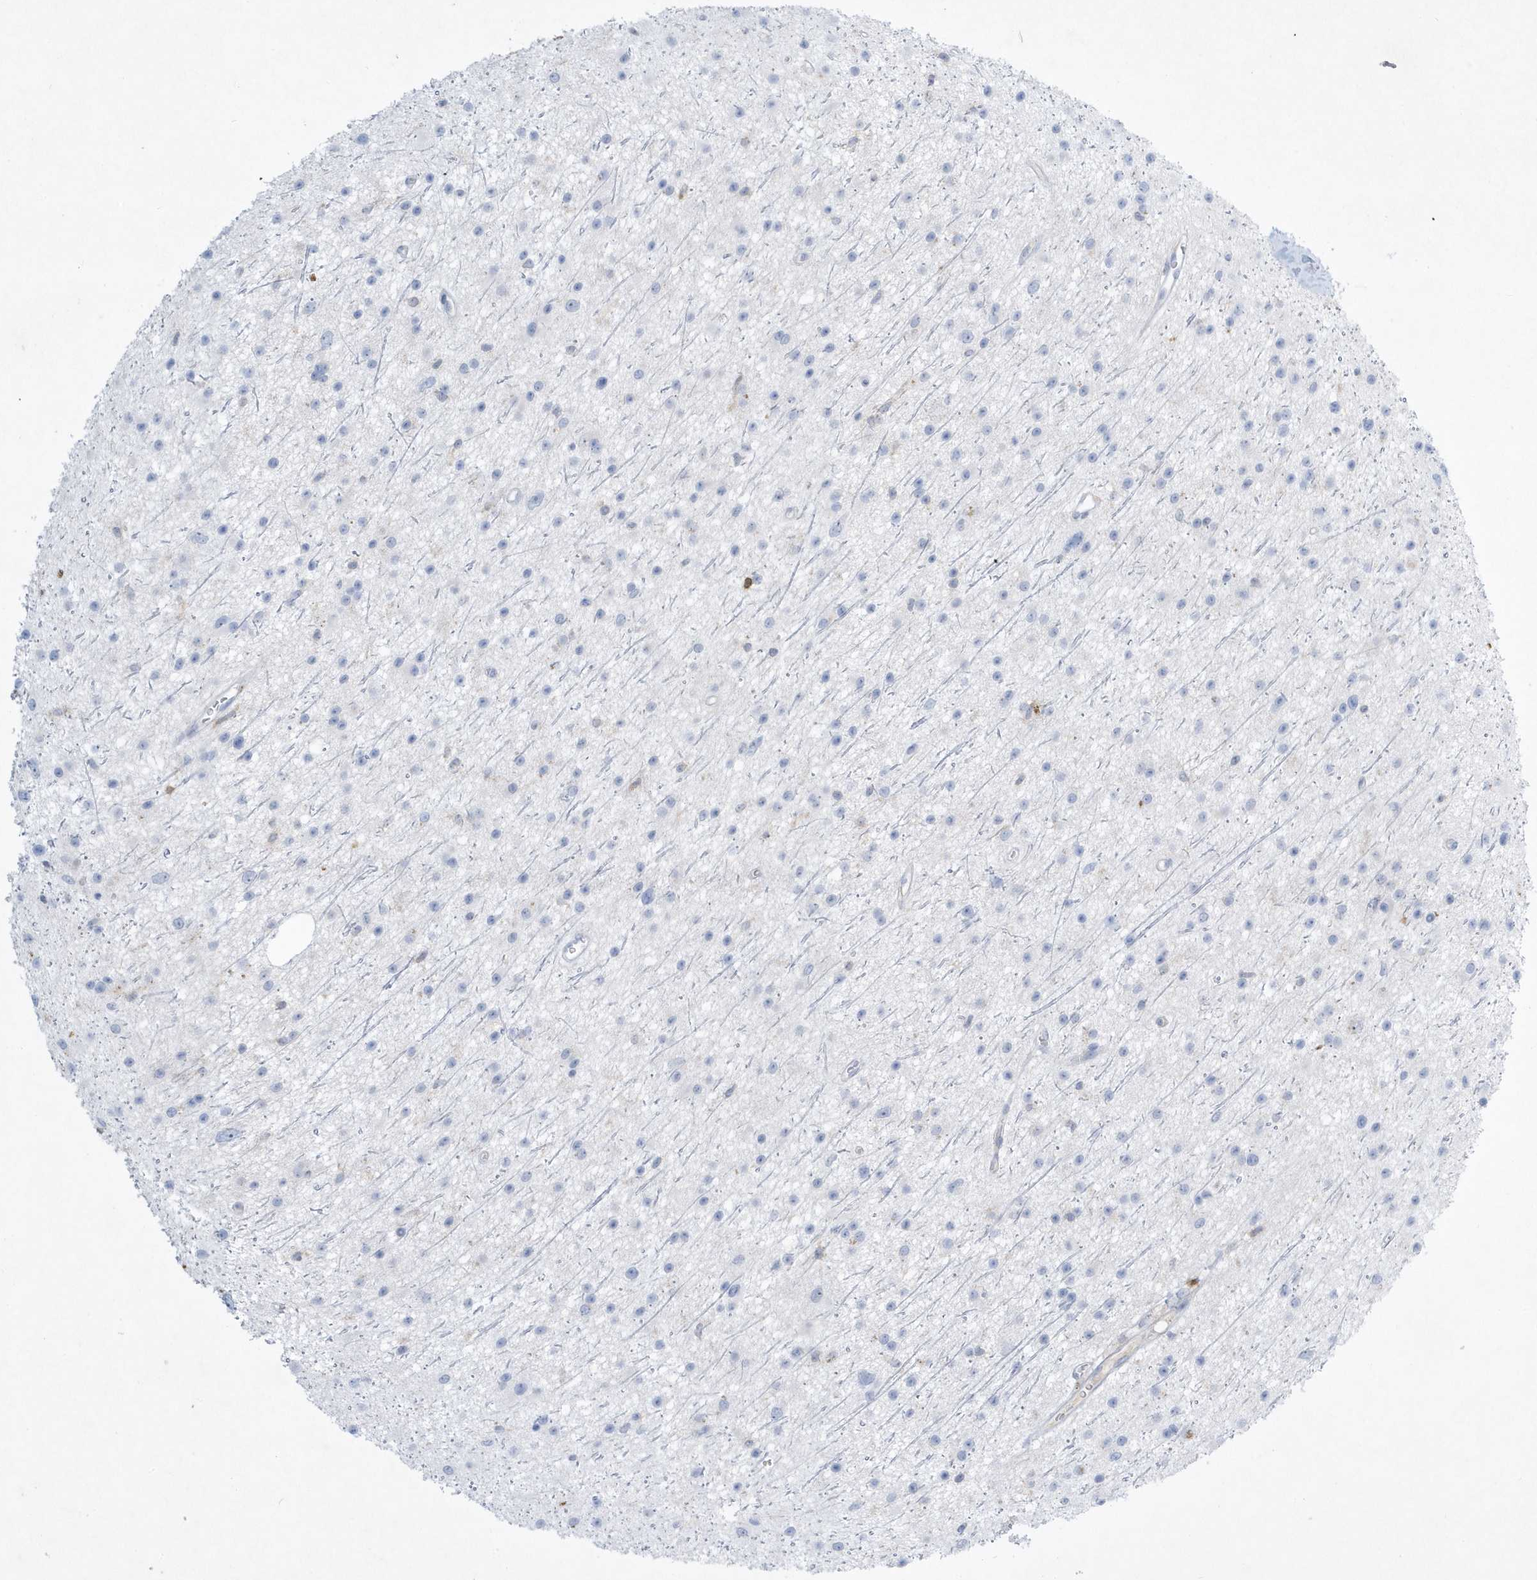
{"staining": {"intensity": "negative", "quantity": "none", "location": "none"}, "tissue": "glioma", "cell_type": "Tumor cells", "image_type": "cancer", "snomed": [{"axis": "morphology", "description": "Glioma, malignant, Low grade"}, {"axis": "topography", "description": "Cerebral cortex"}], "caption": "This is an immunohistochemistry (IHC) micrograph of glioma. There is no positivity in tumor cells.", "gene": "PSD4", "patient": {"sex": "female", "age": 39}}